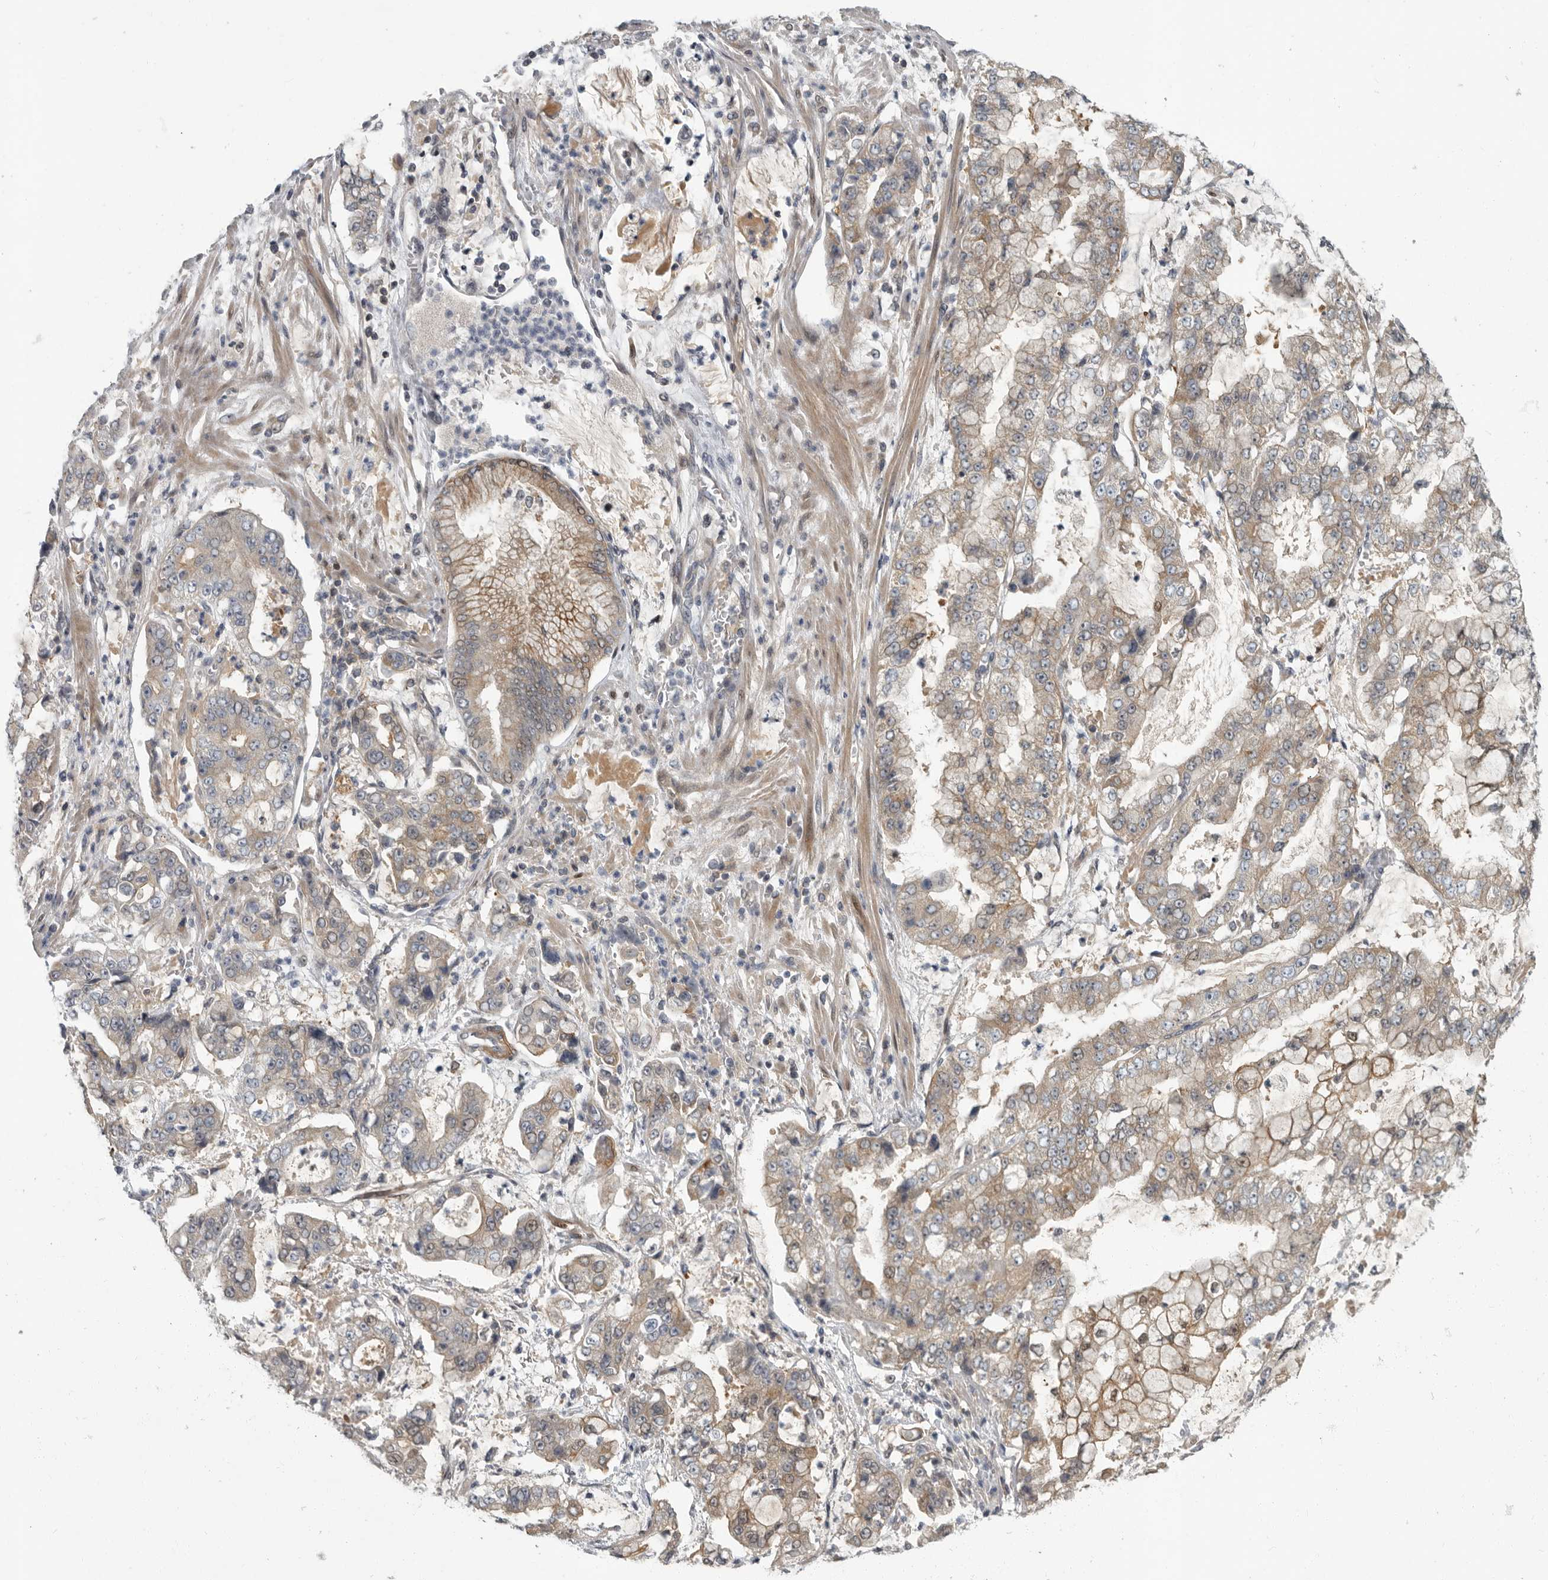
{"staining": {"intensity": "weak", "quantity": "<25%", "location": "cytoplasmic/membranous"}, "tissue": "stomach cancer", "cell_type": "Tumor cells", "image_type": "cancer", "snomed": [{"axis": "morphology", "description": "Adenocarcinoma, NOS"}, {"axis": "topography", "description": "Stomach"}], "caption": "The immunohistochemistry image has no significant positivity in tumor cells of stomach cancer tissue. The staining is performed using DAB (3,3'-diaminobenzidine) brown chromogen with nuclei counter-stained in using hematoxylin.", "gene": "PDE7A", "patient": {"sex": "male", "age": 76}}